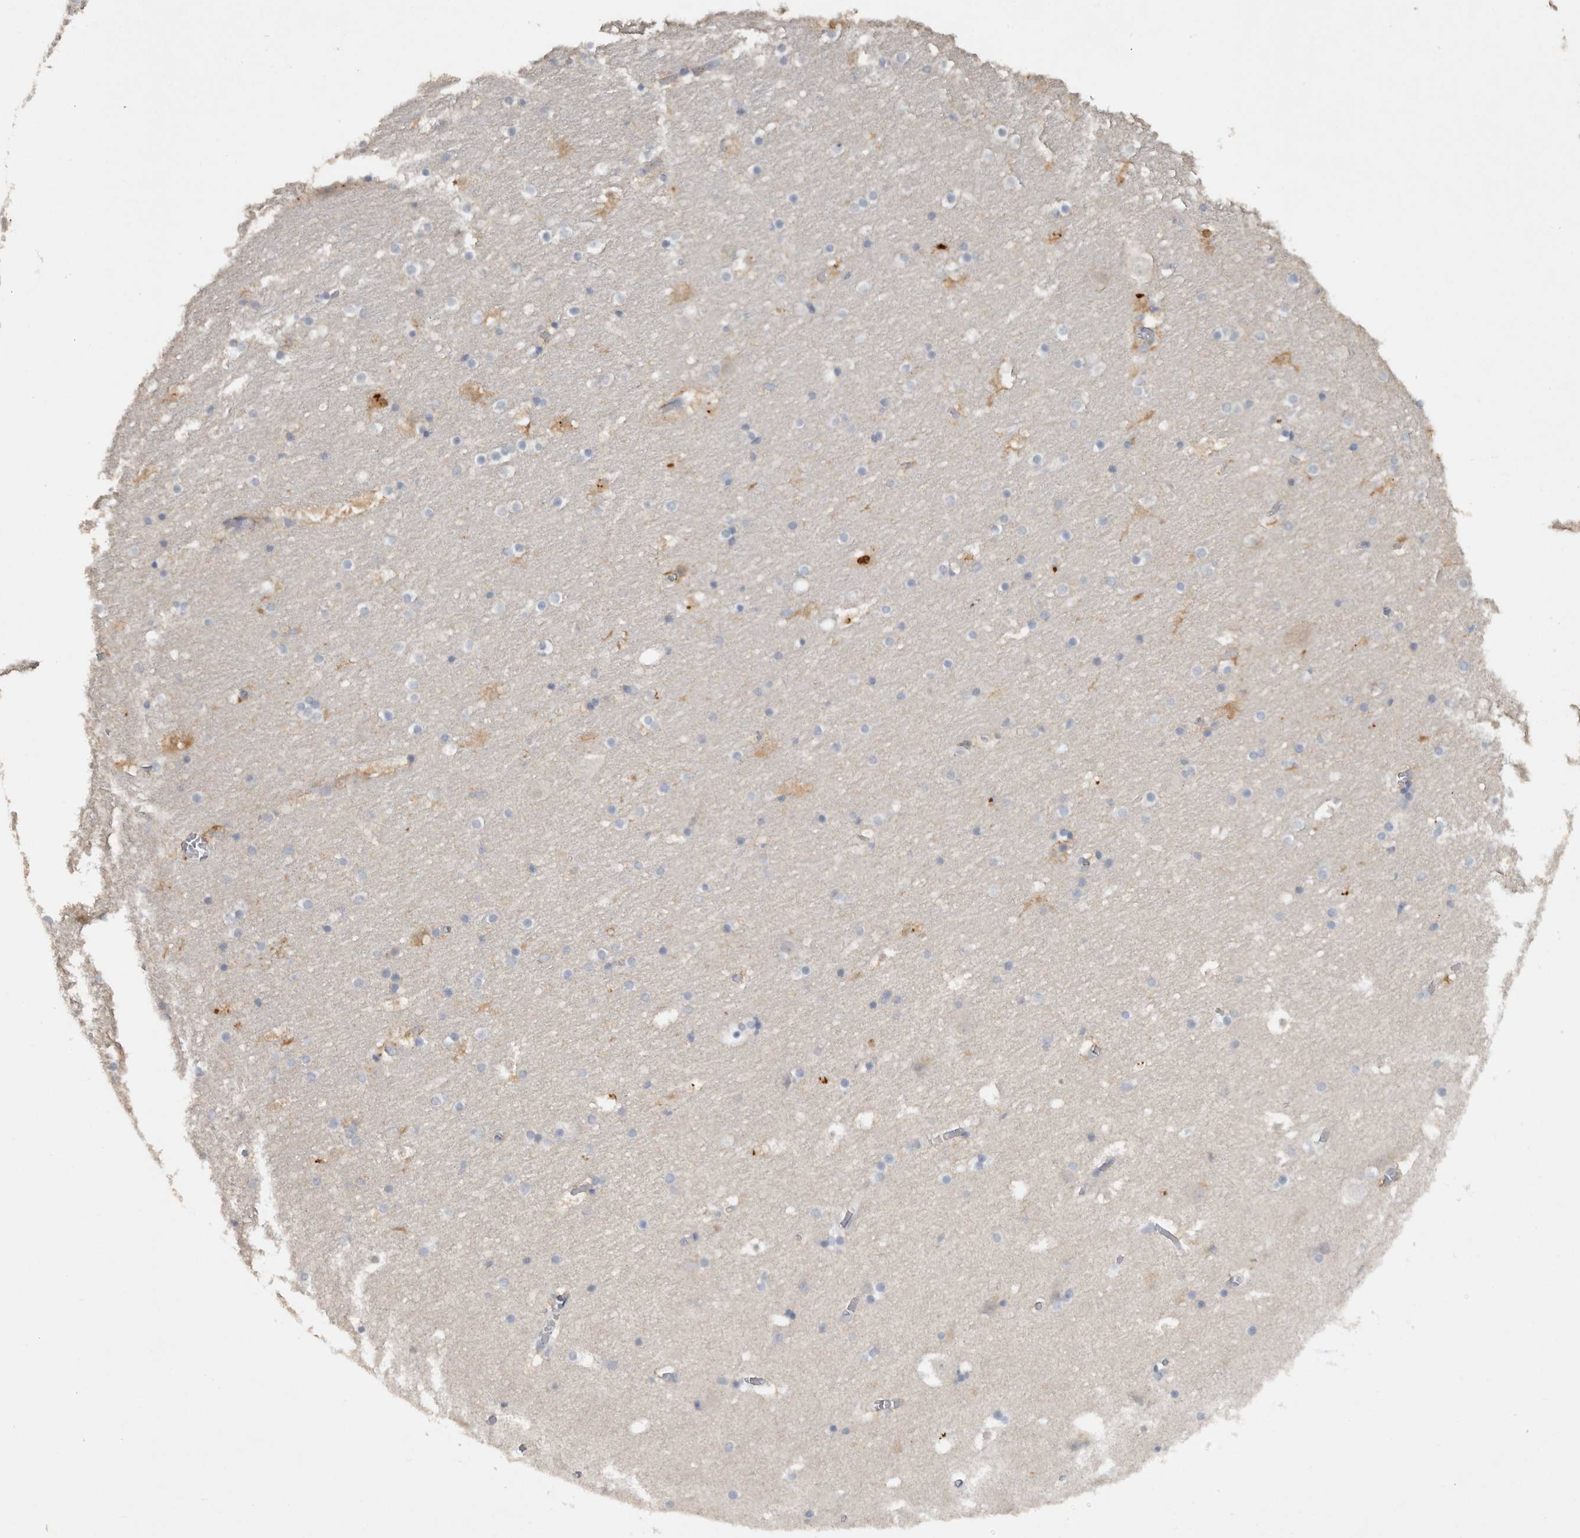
{"staining": {"intensity": "negative", "quantity": "none", "location": "none"}, "tissue": "hippocampus", "cell_type": "Glial cells", "image_type": "normal", "snomed": [{"axis": "morphology", "description": "Normal tissue, NOS"}, {"axis": "topography", "description": "Hippocampus"}], "caption": "A high-resolution micrograph shows IHC staining of benign hippocampus, which reveals no significant expression in glial cells. The staining was performed using DAB to visualize the protein expression in brown, while the nuclei were stained in blue with hematoxylin (Magnification: 20x).", "gene": "HEXD", "patient": {"sex": "male", "age": 45}}